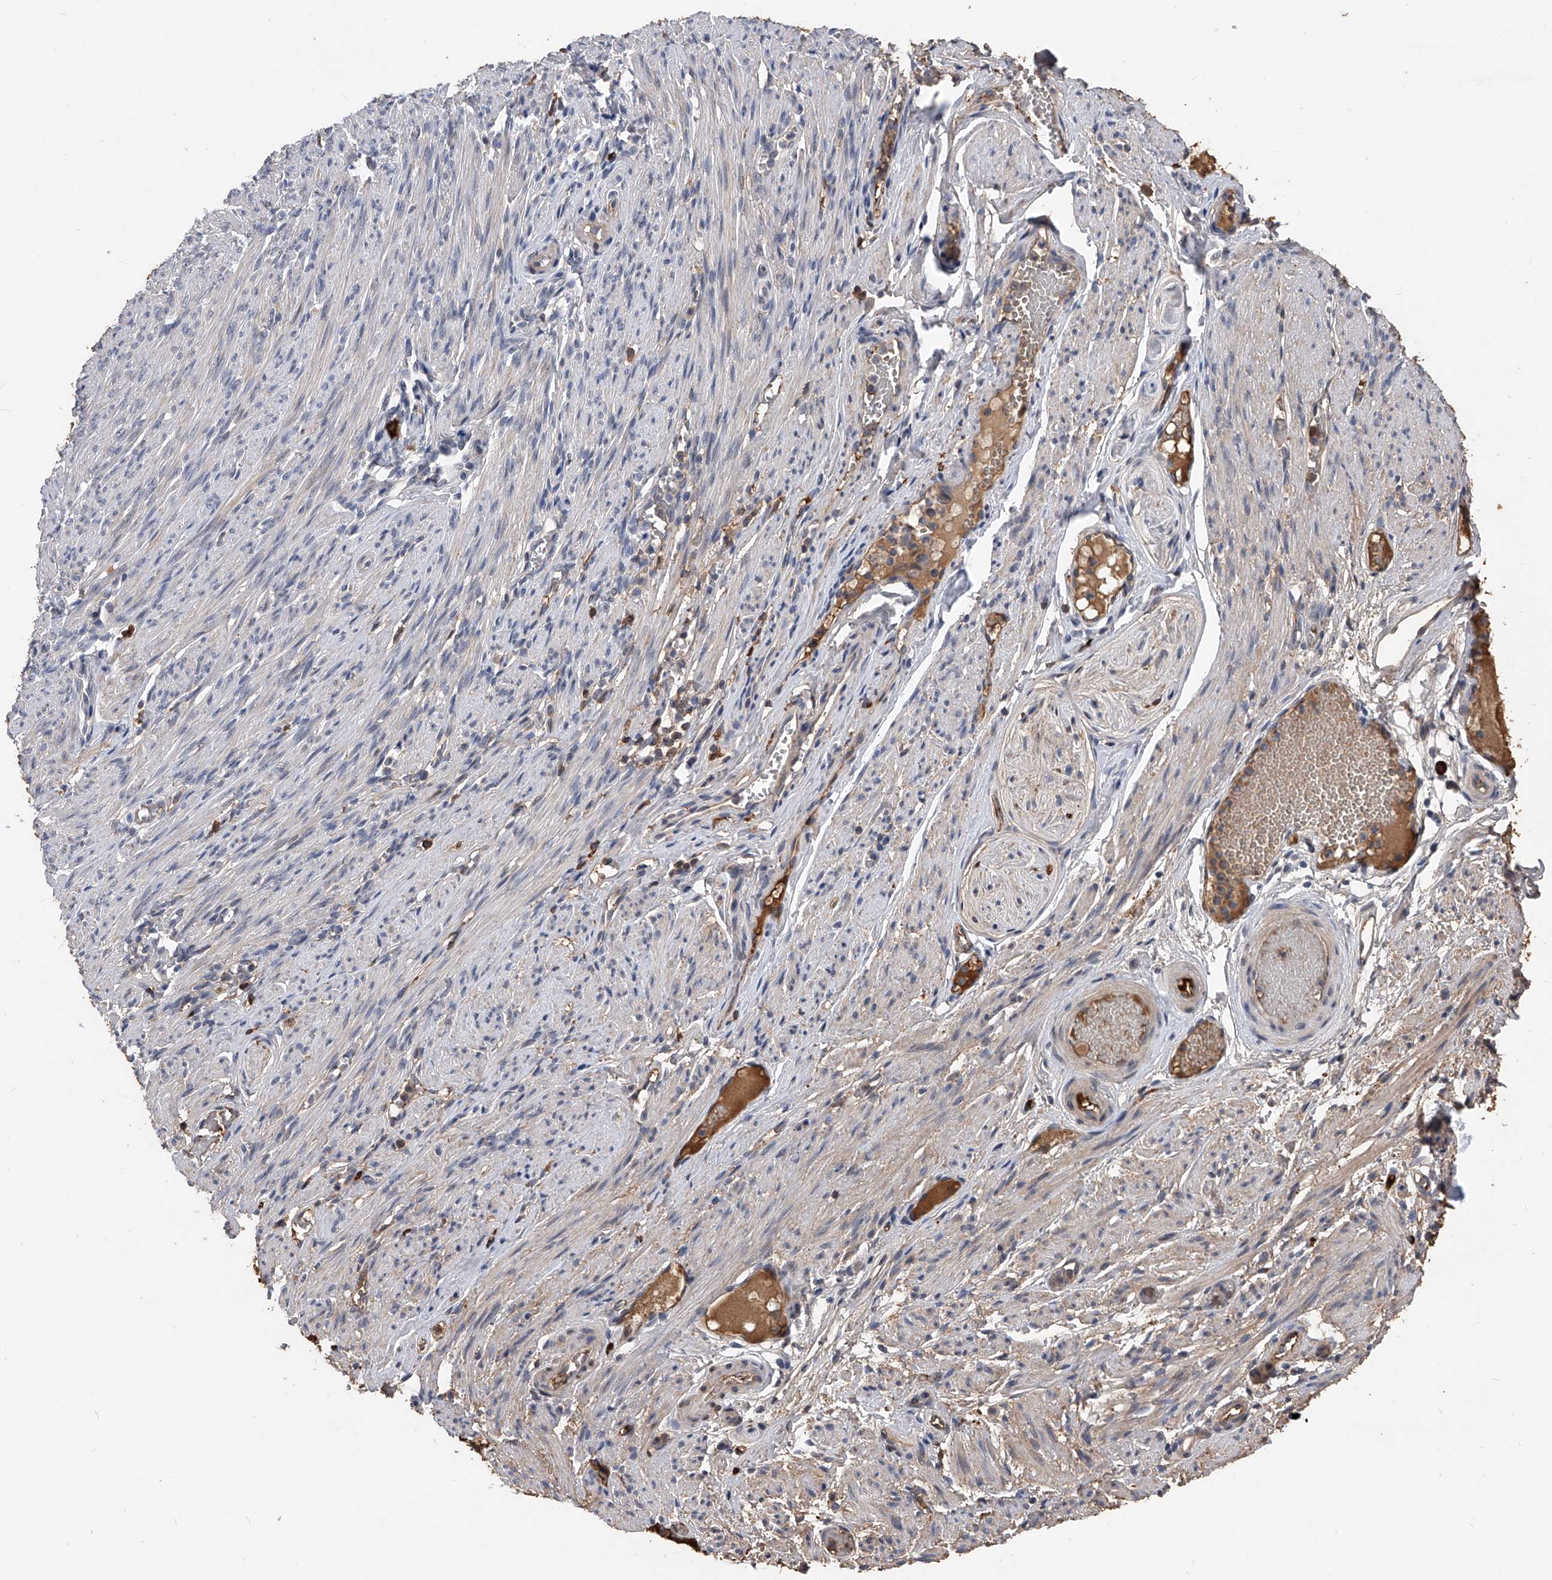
{"staining": {"intensity": "moderate", "quantity": "25%-75%", "location": "cytoplasmic/membranous"}, "tissue": "adipose tissue", "cell_type": "Adipocytes", "image_type": "normal", "snomed": [{"axis": "morphology", "description": "Normal tissue, NOS"}, {"axis": "topography", "description": "Smooth muscle"}, {"axis": "topography", "description": "Peripheral nerve tissue"}], "caption": "Brown immunohistochemical staining in normal adipose tissue reveals moderate cytoplasmic/membranous positivity in approximately 25%-75% of adipocytes. The staining was performed using DAB (3,3'-diaminobenzidine), with brown indicating positive protein expression. Nuclei are stained blue with hematoxylin.", "gene": "ZNF25", "patient": {"sex": "female", "age": 39}}